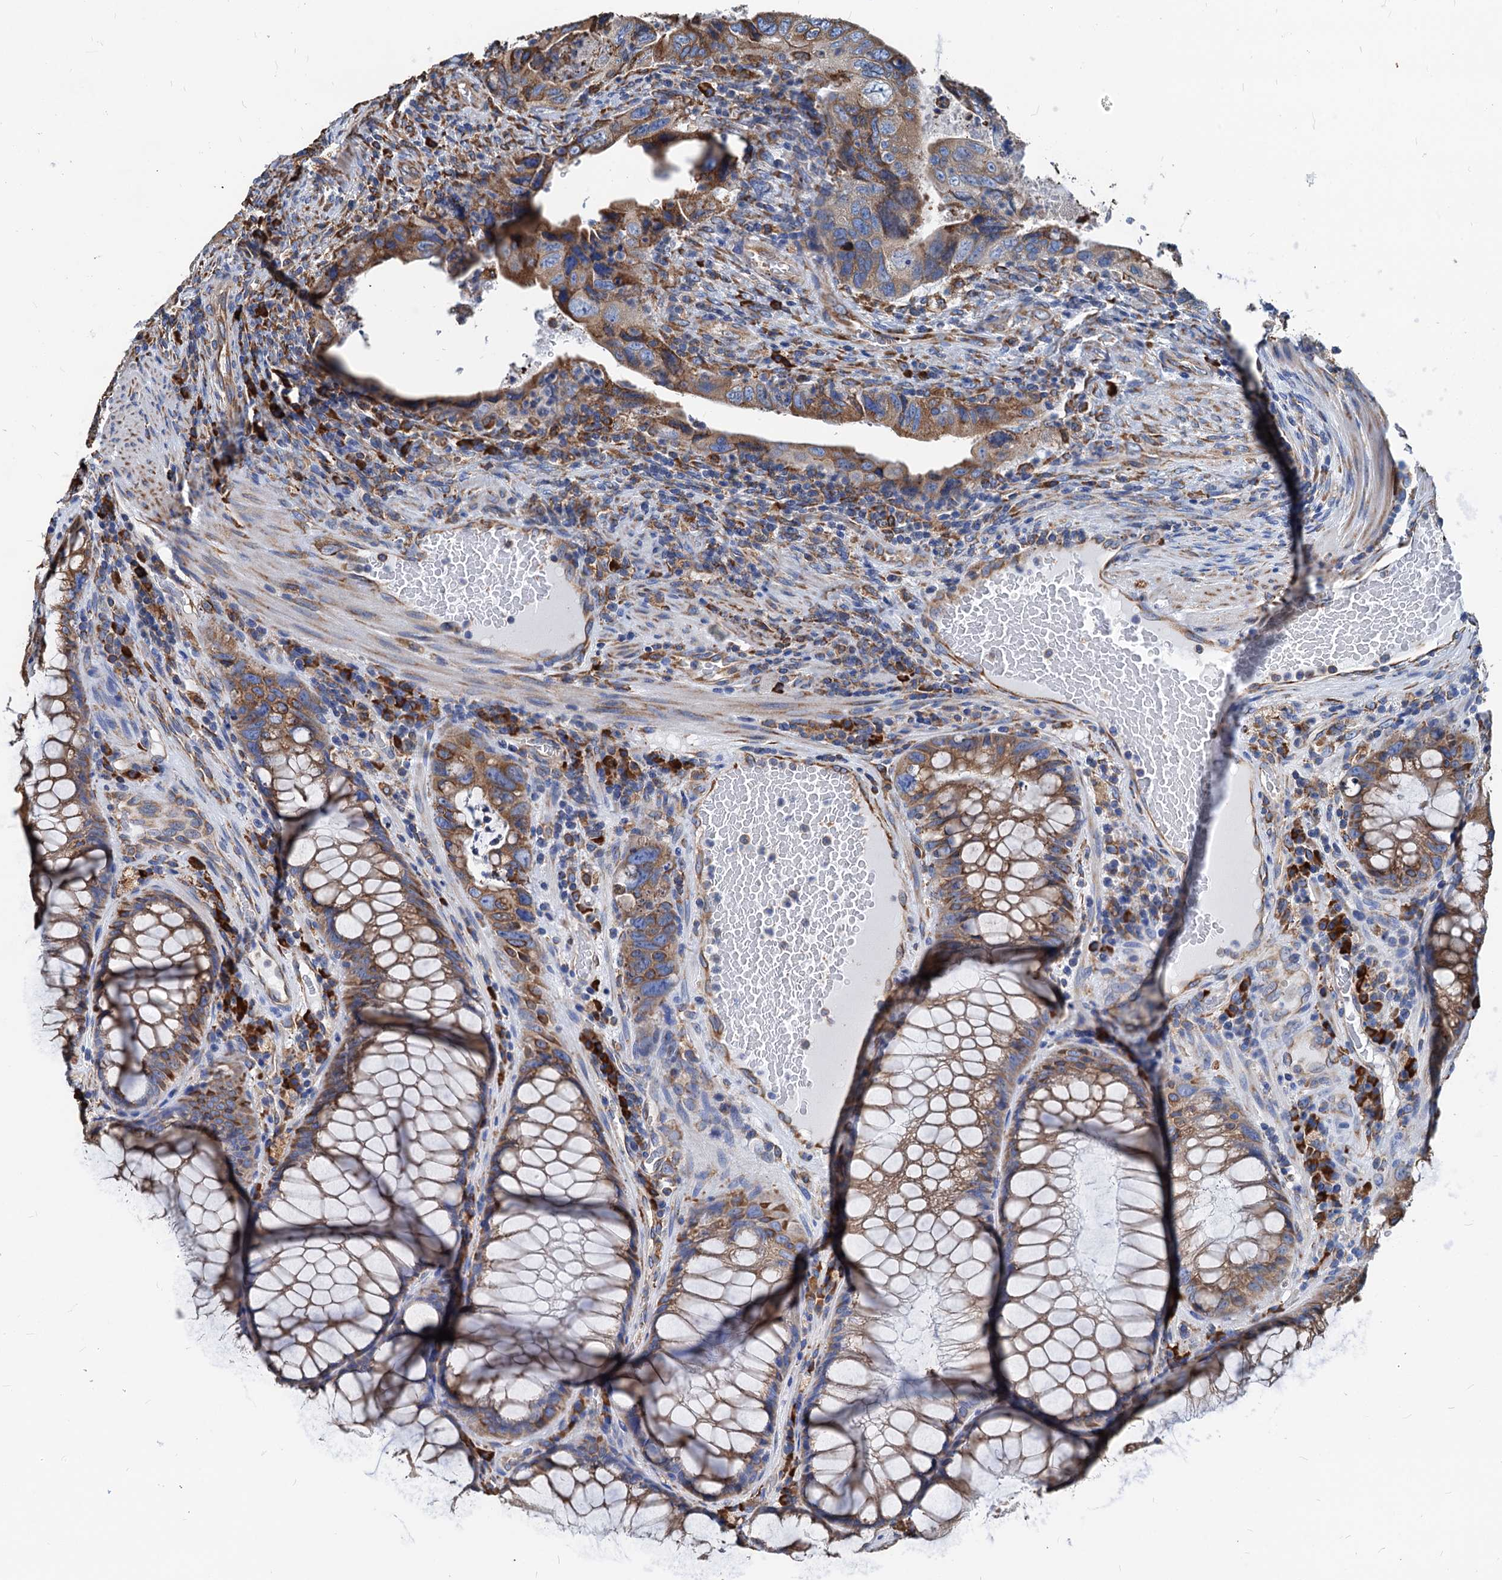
{"staining": {"intensity": "moderate", "quantity": "25%-75%", "location": "cytoplasmic/membranous"}, "tissue": "colorectal cancer", "cell_type": "Tumor cells", "image_type": "cancer", "snomed": [{"axis": "morphology", "description": "Adenocarcinoma, NOS"}, {"axis": "topography", "description": "Rectum"}], "caption": "Immunohistochemical staining of colorectal cancer demonstrates medium levels of moderate cytoplasmic/membranous protein positivity in about 25%-75% of tumor cells. (DAB (3,3'-diaminobenzidine) IHC with brightfield microscopy, high magnification).", "gene": "HSPA5", "patient": {"sex": "male", "age": 63}}